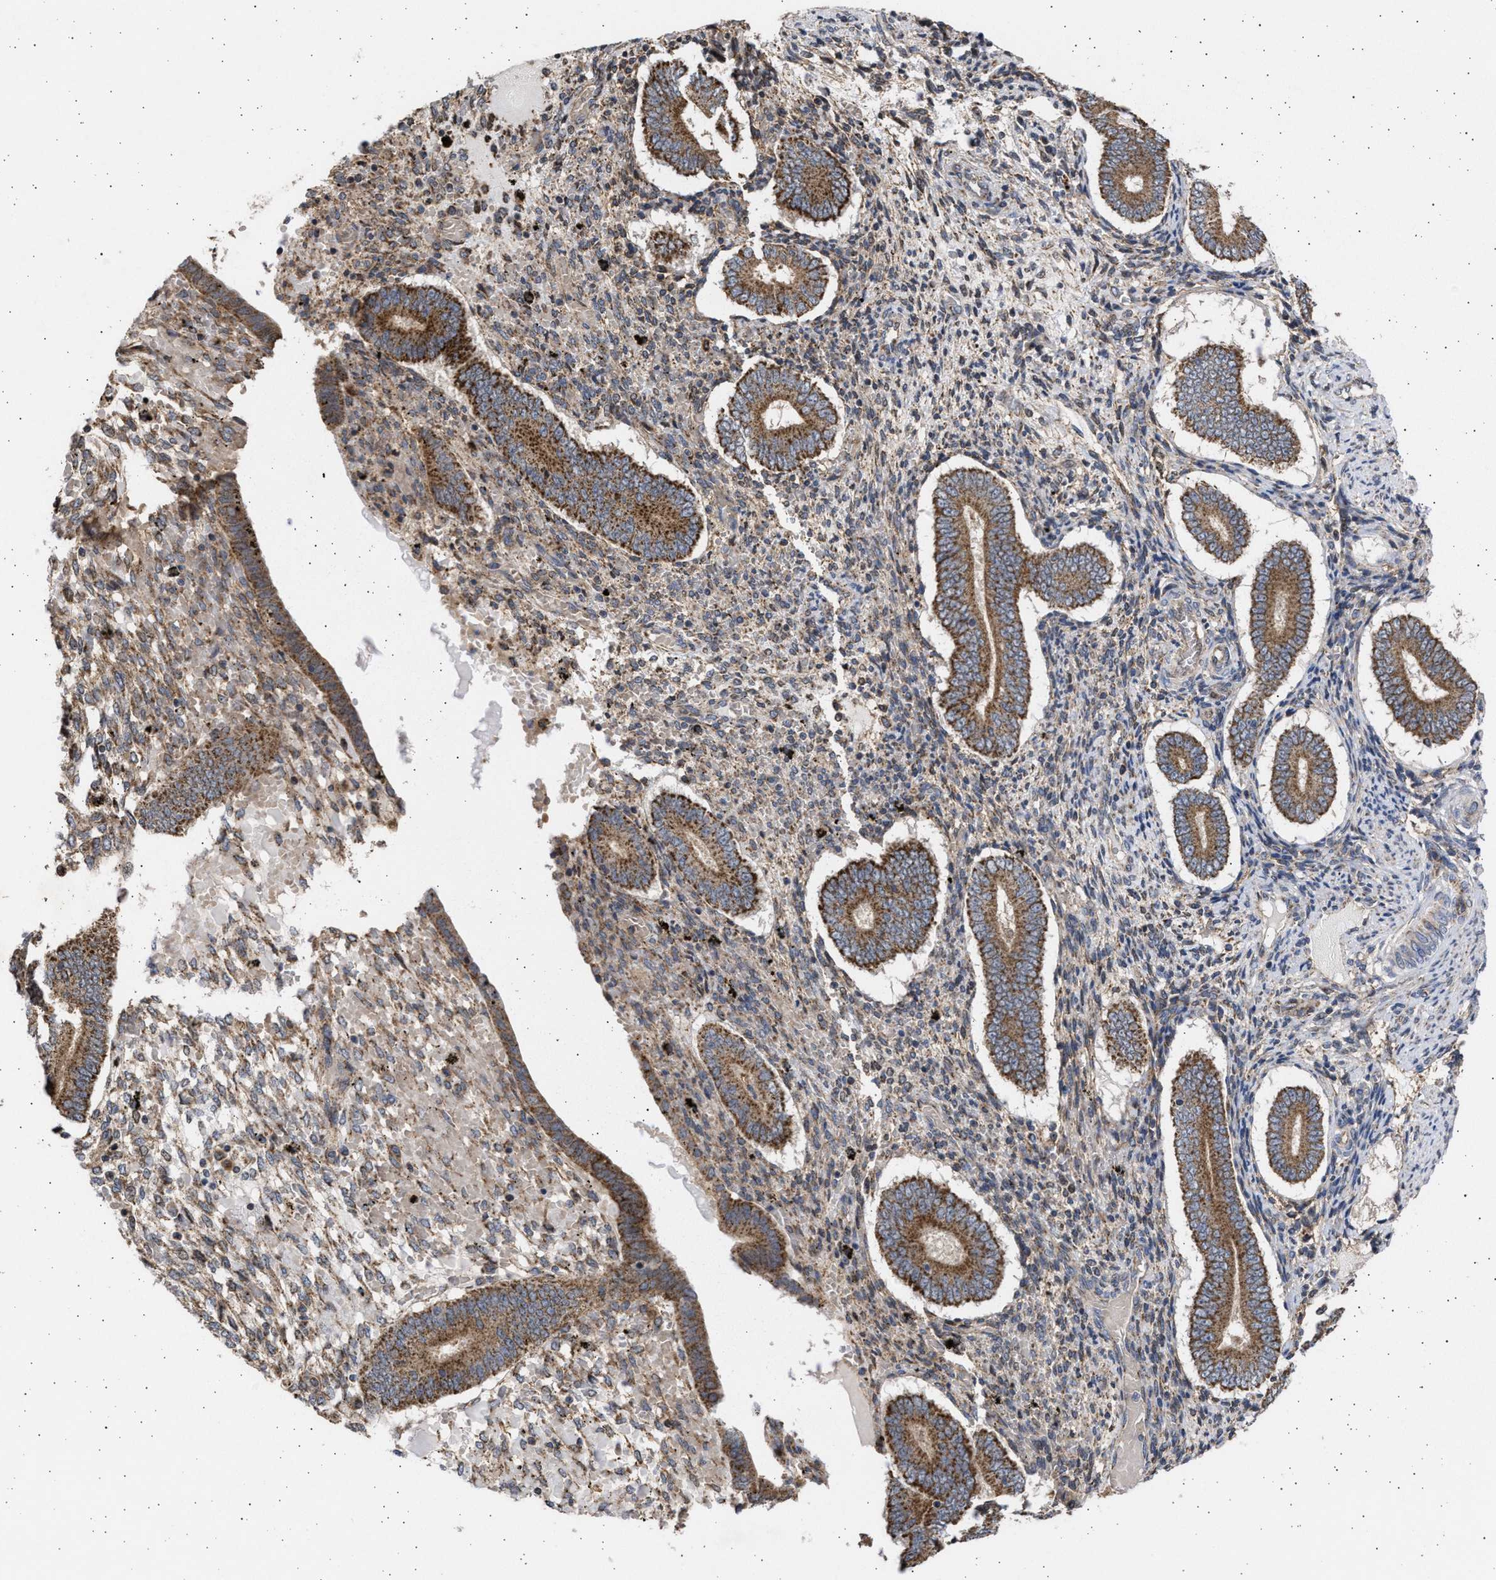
{"staining": {"intensity": "weak", "quantity": "25%-75%", "location": "cytoplasmic/membranous"}, "tissue": "endometrium", "cell_type": "Cells in endometrial stroma", "image_type": "normal", "snomed": [{"axis": "morphology", "description": "Normal tissue, NOS"}, {"axis": "topography", "description": "Endometrium"}], "caption": "IHC of normal endometrium demonstrates low levels of weak cytoplasmic/membranous staining in approximately 25%-75% of cells in endometrial stroma.", "gene": "TTC19", "patient": {"sex": "female", "age": 42}}